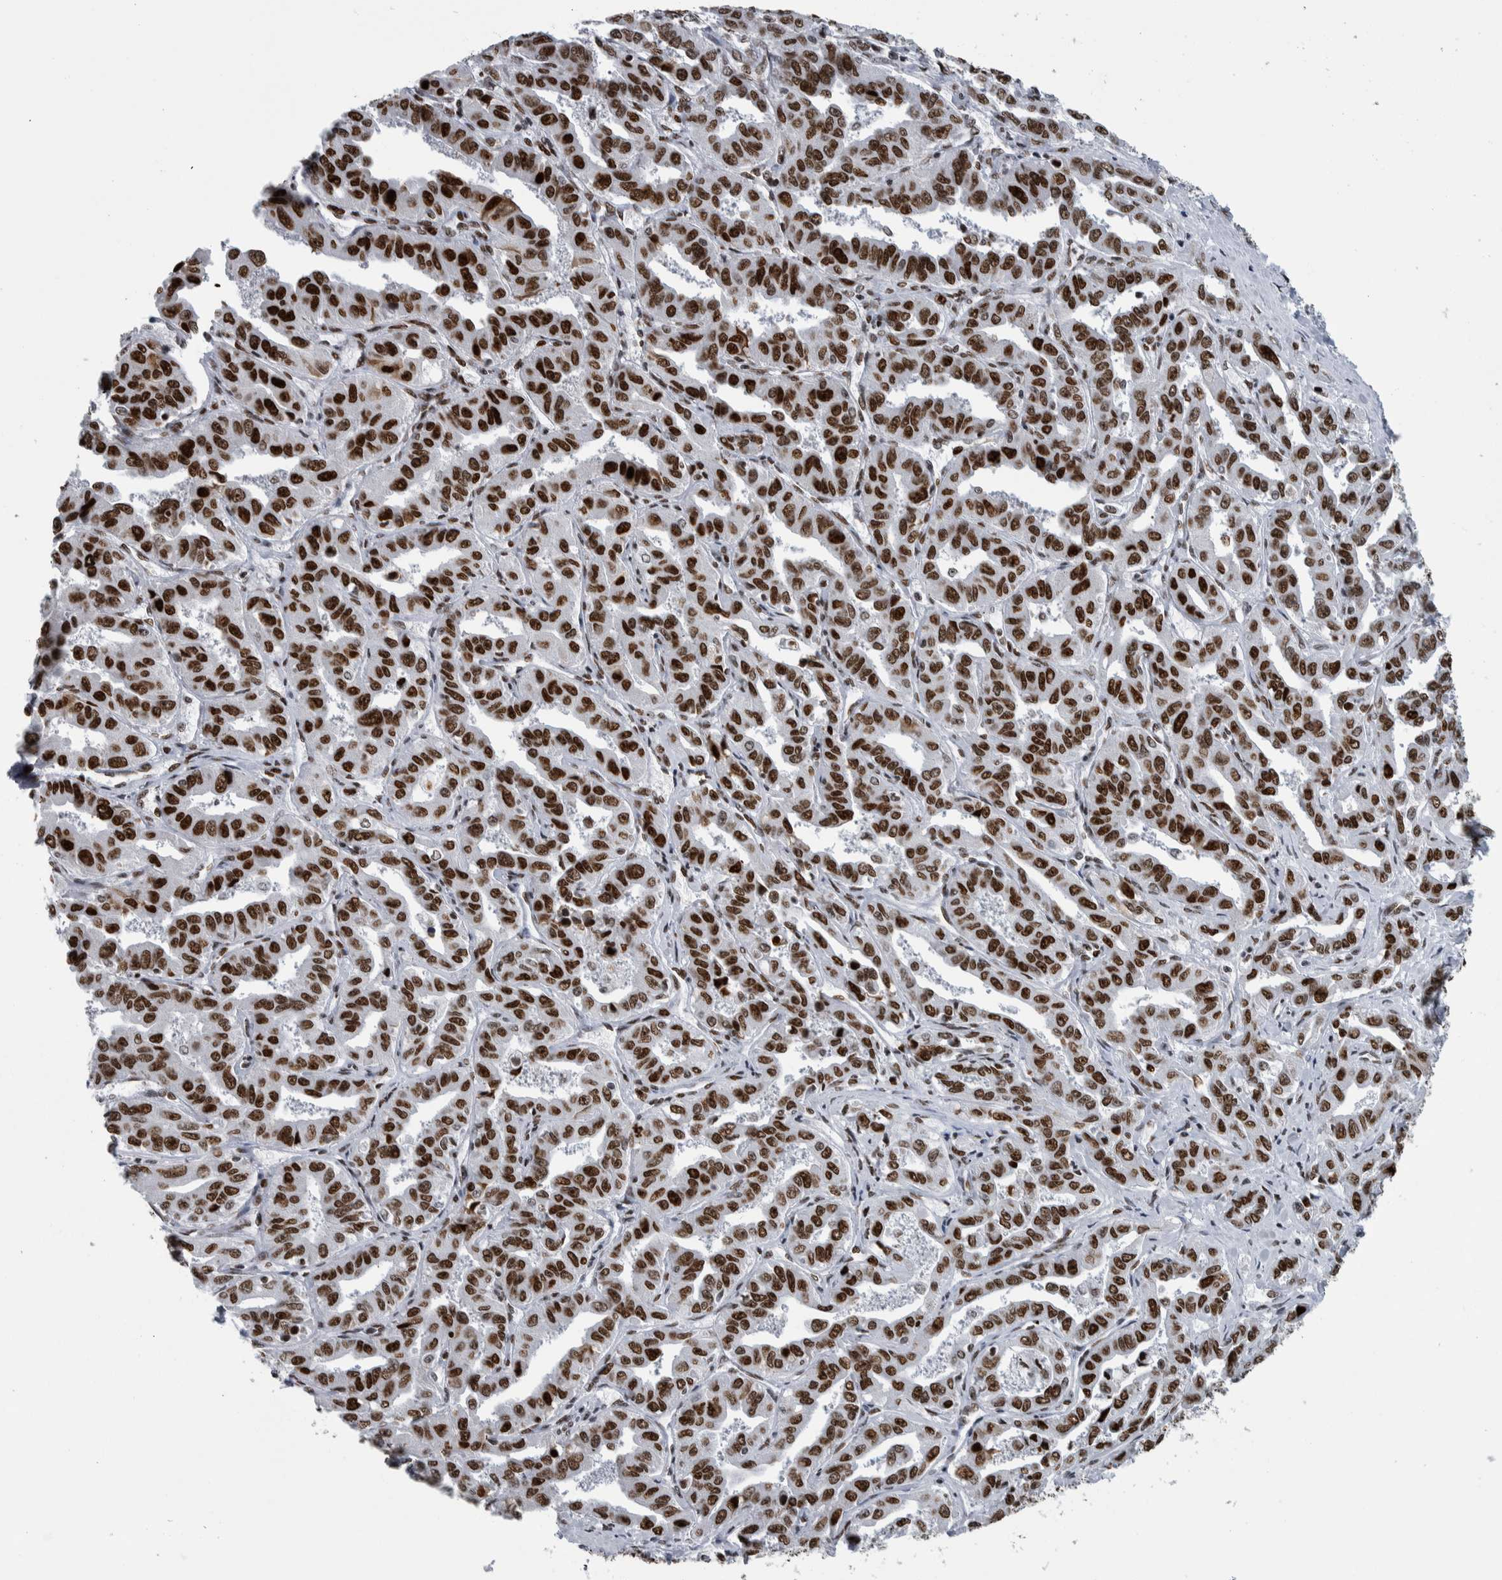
{"staining": {"intensity": "strong", "quantity": ">75%", "location": "nuclear"}, "tissue": "liver cancer", "cell_type": "Tumor cells", "image_type": "cancer", "snomed": [{"axis": "morphology", "description": "Cholangiocarcinoma"}, {"axis": "topography", "description": "Liver"}], "caption": "This is a photomicrograph of IHC staining of liver cancer (cholangiocarcinoma), which shows strong positivity in the nuclear of tumor cells.", "gene": "TOP2B", "patient": {"sex": "male", "age": 59}}